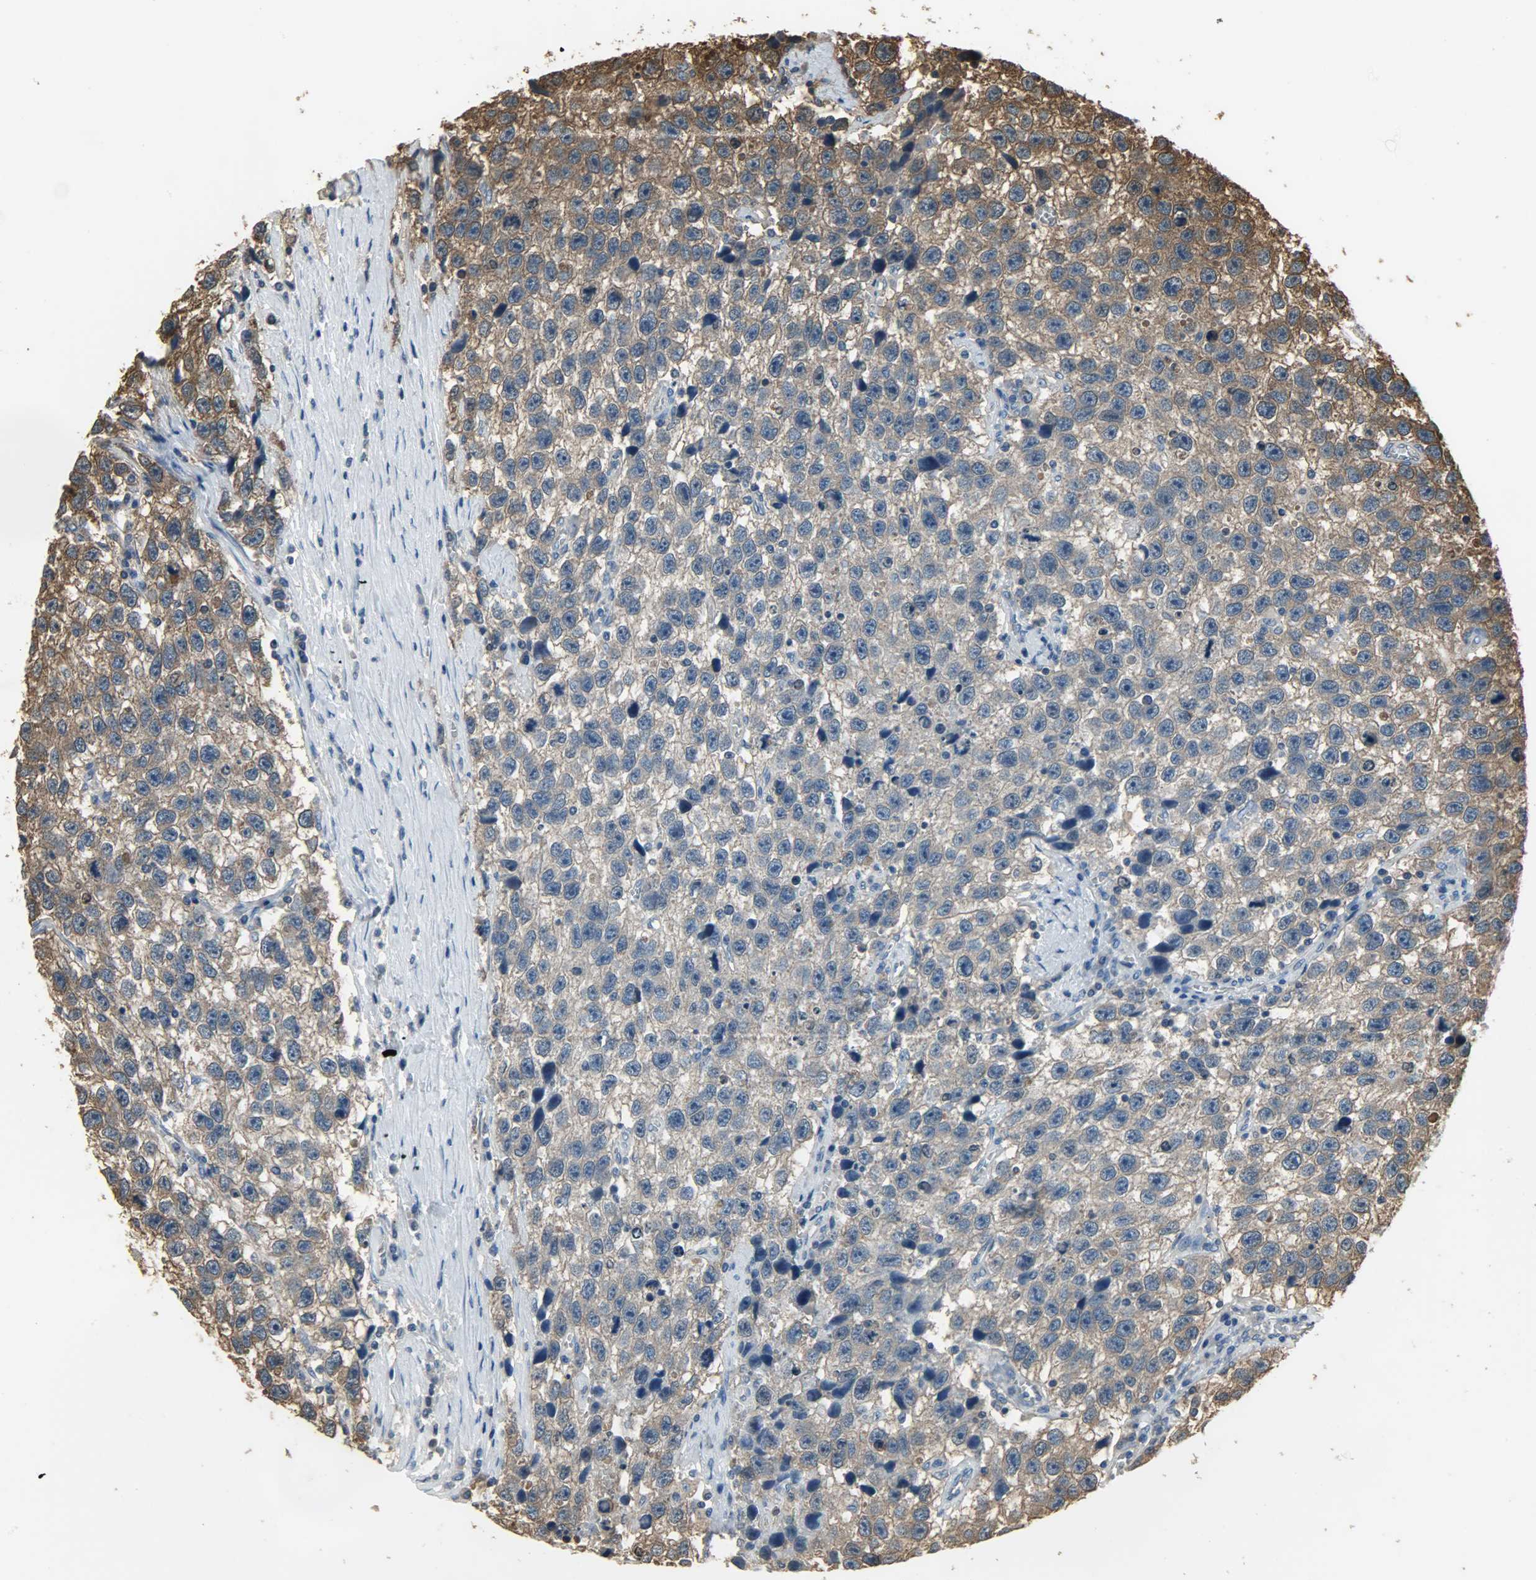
{"staining": {"intensity": "weak", "quantity": ">75%", "location": "cytoplasmic/membranous"}, "tissue": "testis cancer", "cell_type": "Tumor cells", "image_type": "cancer", "snomed": [{"axis": "morphology", "description": "Seminoma, NOS"}, {"axis": "topography", "description": "Testis"}], "caption": "Testis cancer (seminoma) was stained to show a protein in brown. There is low levels of weak cytoplasmic/membranous positivity in about >75% of tumor cells.", "gene": "LDHB", "patient": {"sex": "male", "age": 33}}